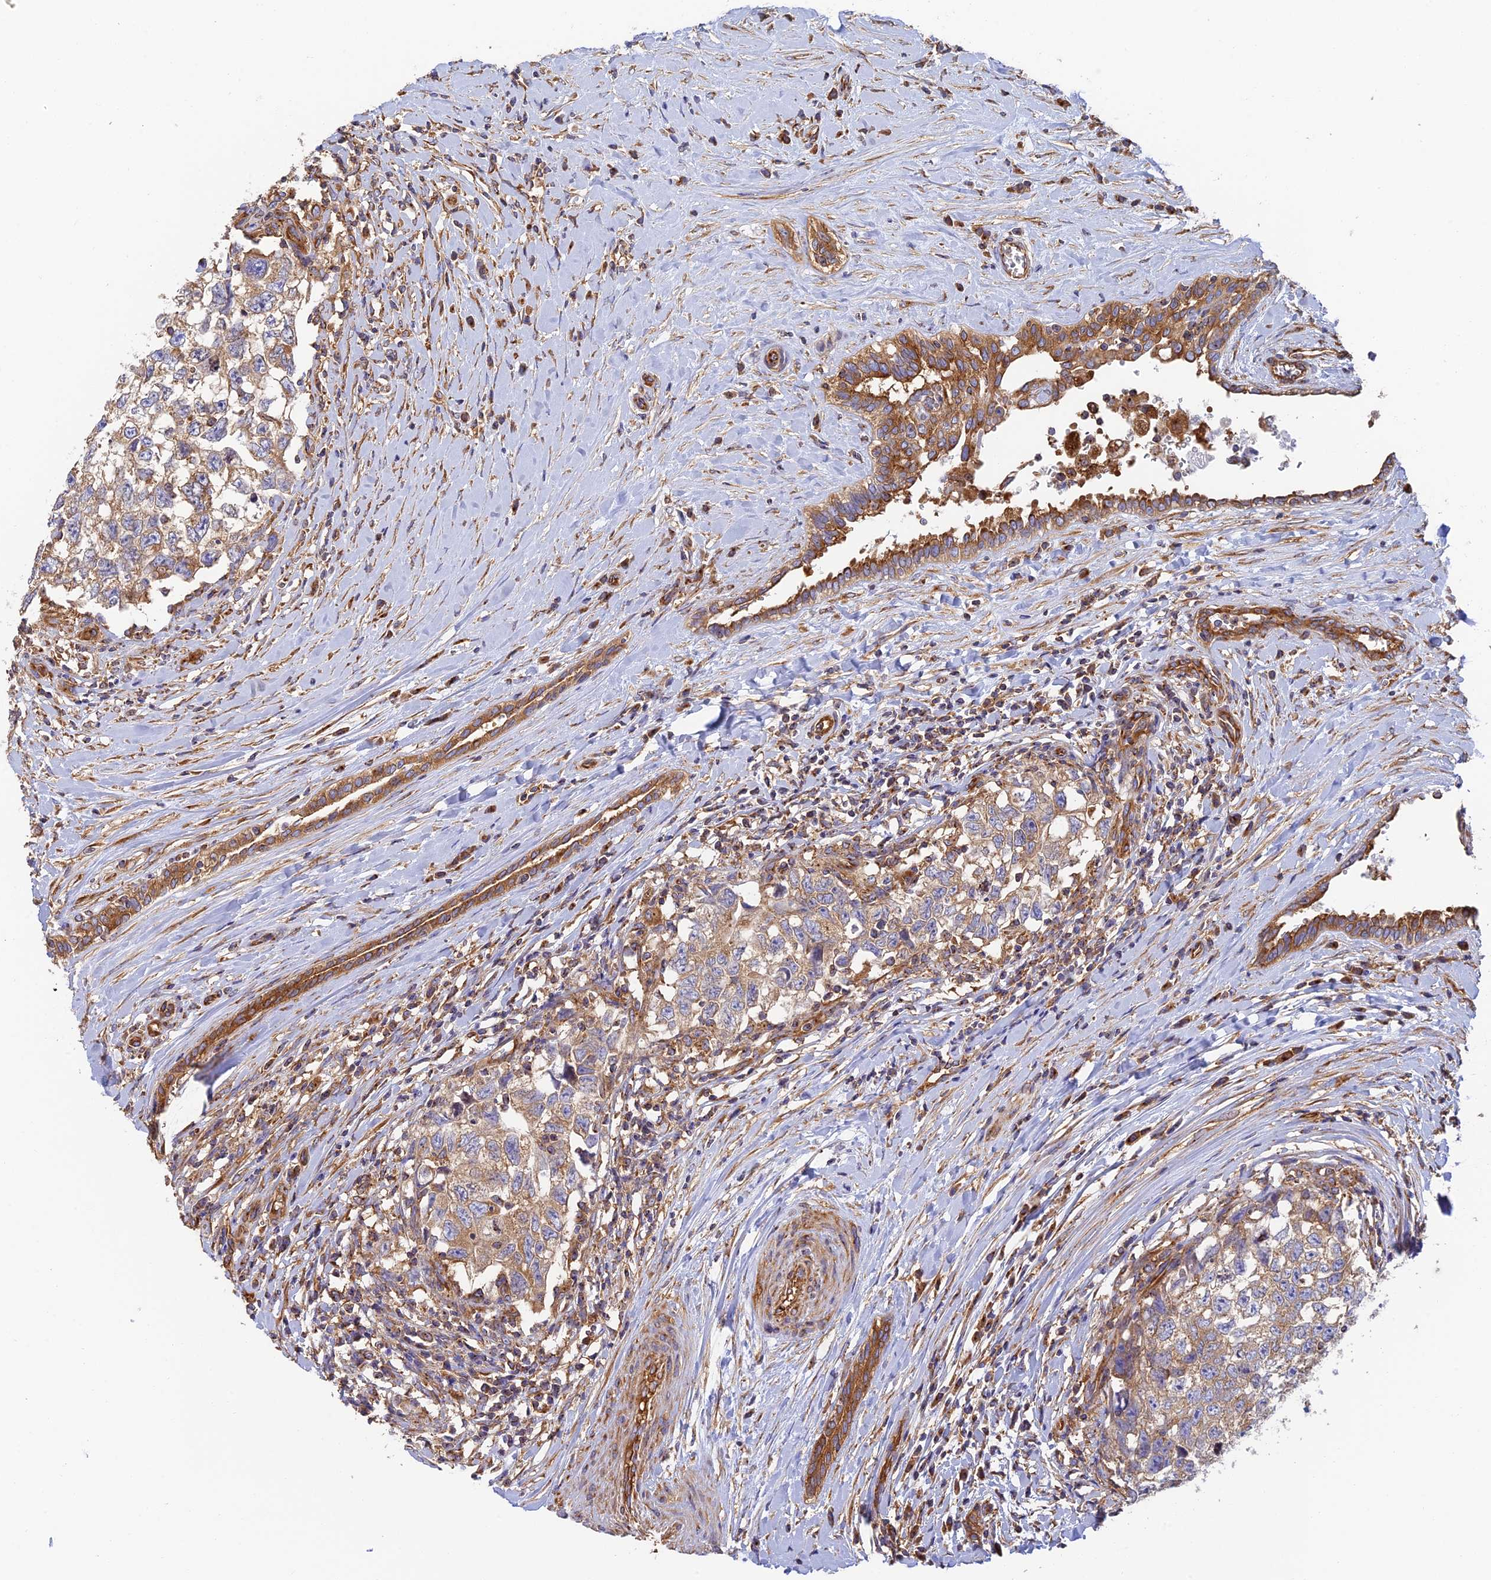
{"staining": {"intensity": "weak", "quantity": ">75%", "location": "cytoplasmic/membranous"}, "tissue": "testis cancer", "cell_type": "Tumor cells", "image_type": "cancer", "snomed": [{"axis": "morphology", "description": "Seminoma, NOS"}, {"axis": "morphology", "description": "Carcinoma, Embryonal, NOS"}, {"axis": "topography", "description": "Testis"}], "caption": "Weak cytoplasmic/membranous expression for a protein is seen in approximately >75% of tumor cells of testis cancer using immunohistochemistry (IHC).", "gene": "DCTN2", "patient": {"sex": "male", "age": 29}}